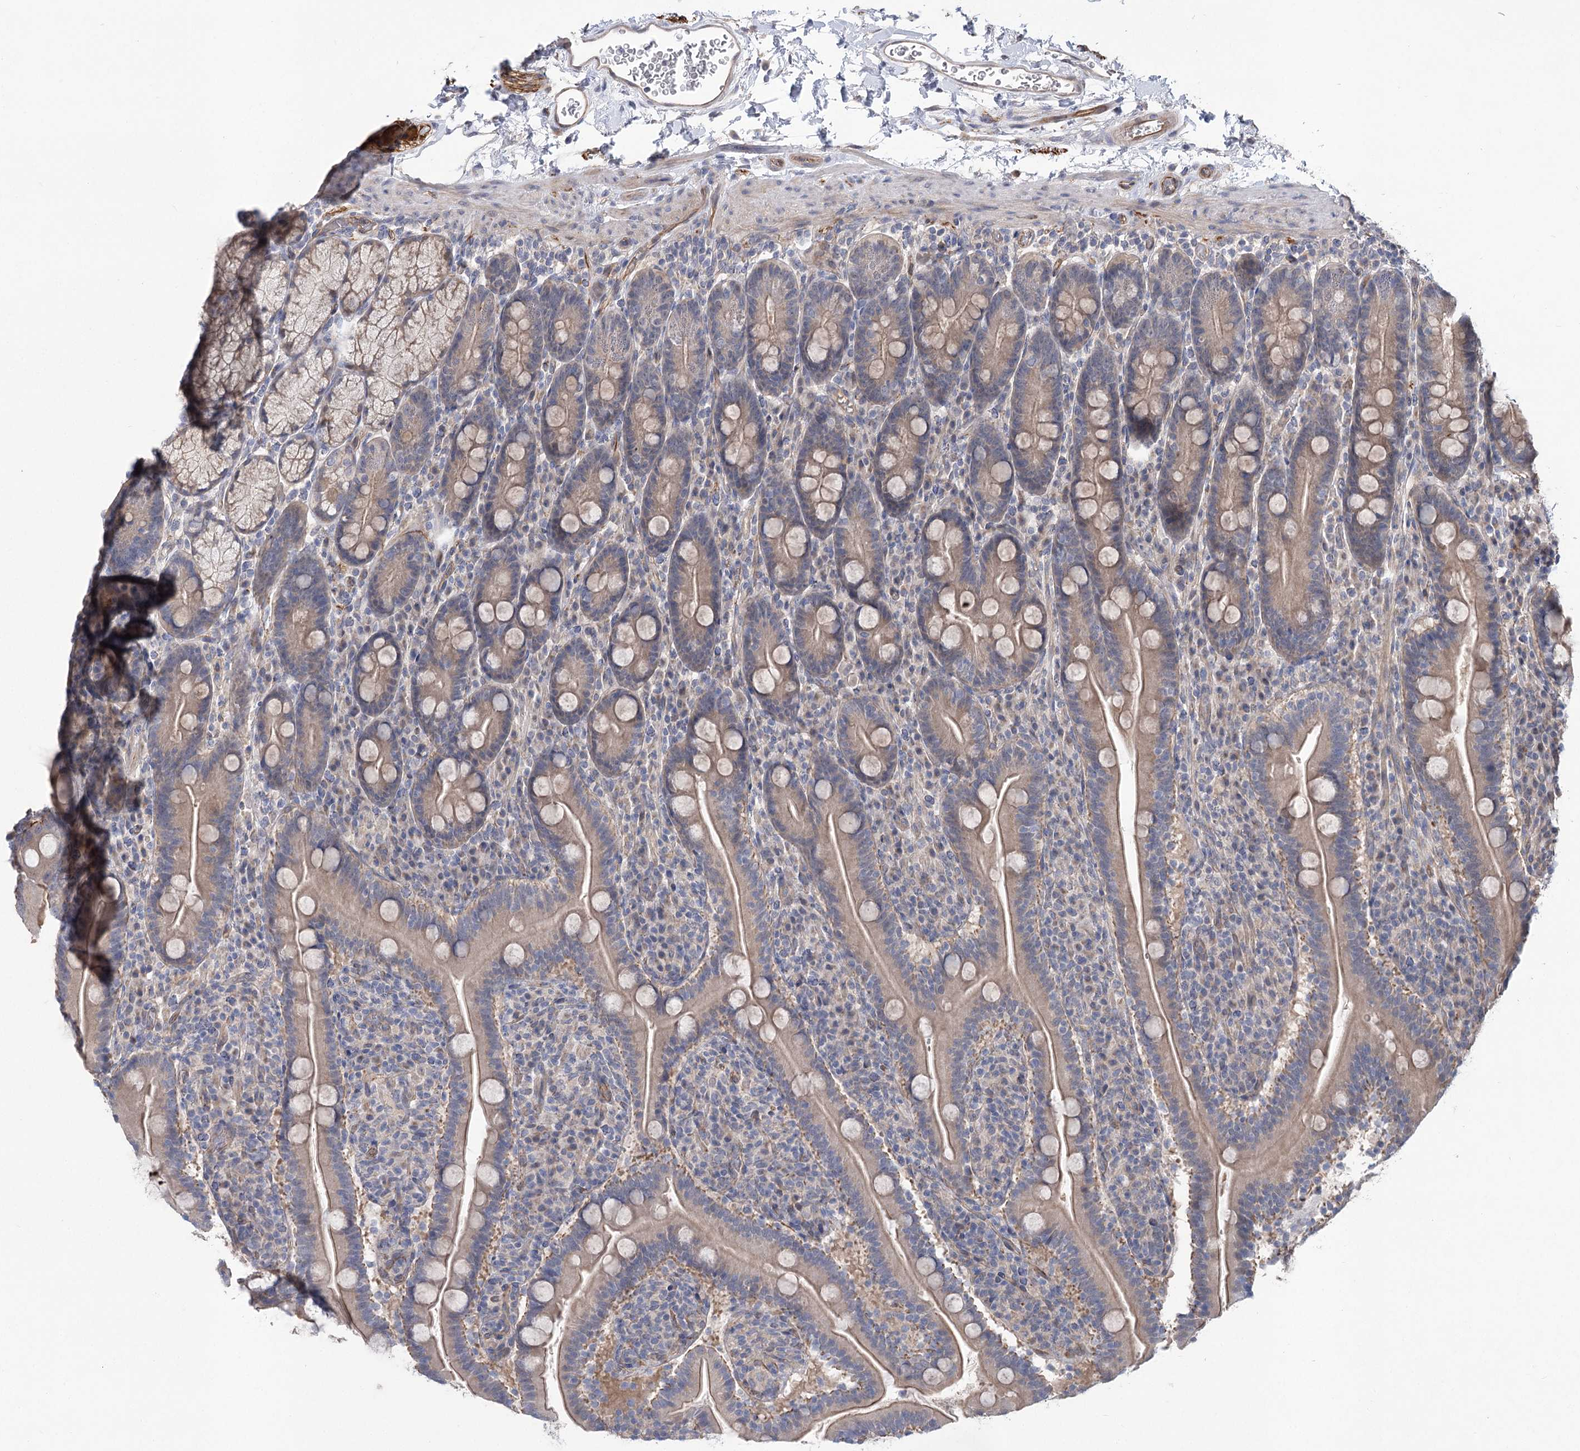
{"staining": {"intensity": "weak", "quantity": "25%-75%", "location": "cytoplasmic/membranous"}, "tissue": "duodenum", "cell_type": "Glandular cells", "image_type": "normal", "snomed": [{"axis": "morphology", "description": "Normal tissue, NOS"}, {"axis": "topography", "description": "Duodenum"}], "caption": "The photomicrograph displays staining of normal duodenum, revealing weak cytoplasmic/membranous protein positivity (brown color) within glandular cells.", "gene": "RWDD4", "patient": {"sex": "male", "age": 35}}